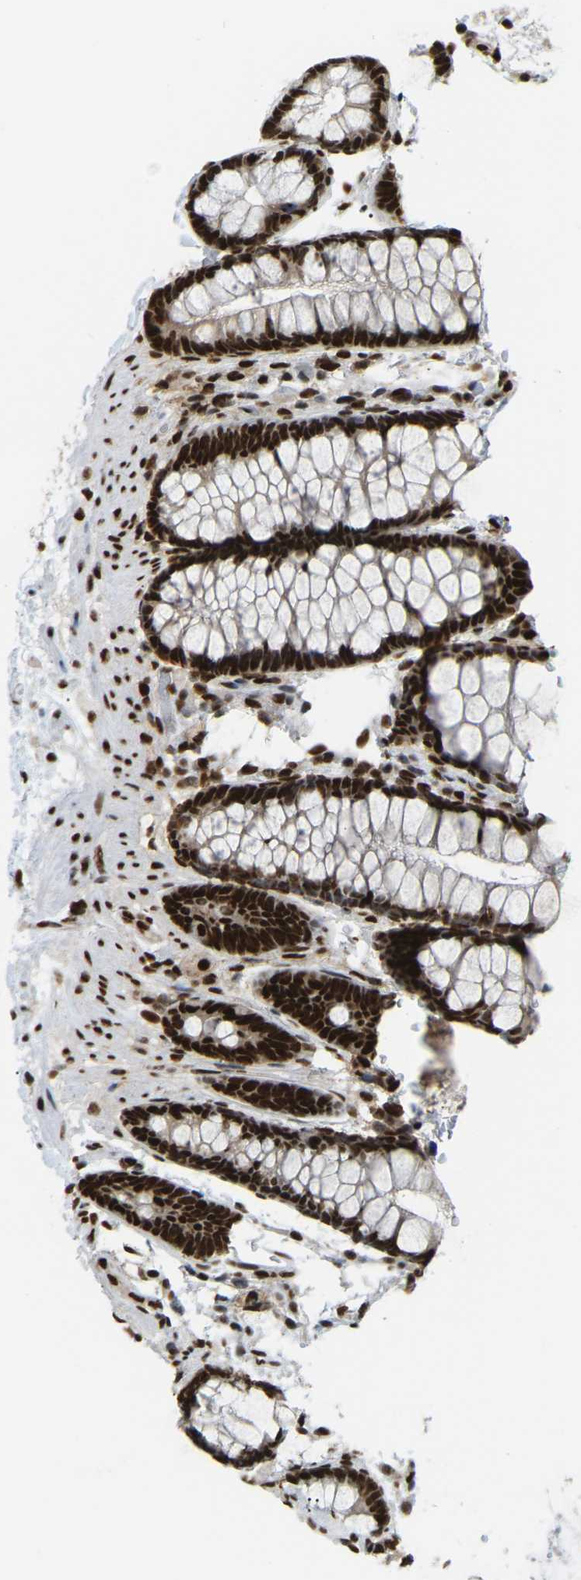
{"staining": {"intensity": "moderate", "quantity": ">75%", "location": "nuclear"}, "tissue": "colon", "cell_type": "Endothelial cells", "image_type": "normal", "snomed": [{"axis": "morphology", "description": "Normal tissue, NOS"}, {"axis": "topography", "description": "Colon"}], "caption": "Protein staining demonstrates moderate nuclear expression in approximately >75% of endothelial cells in unremarkable colon.", "gene": "NUMA1", "patient": {"sex": "female", "age": 56}}